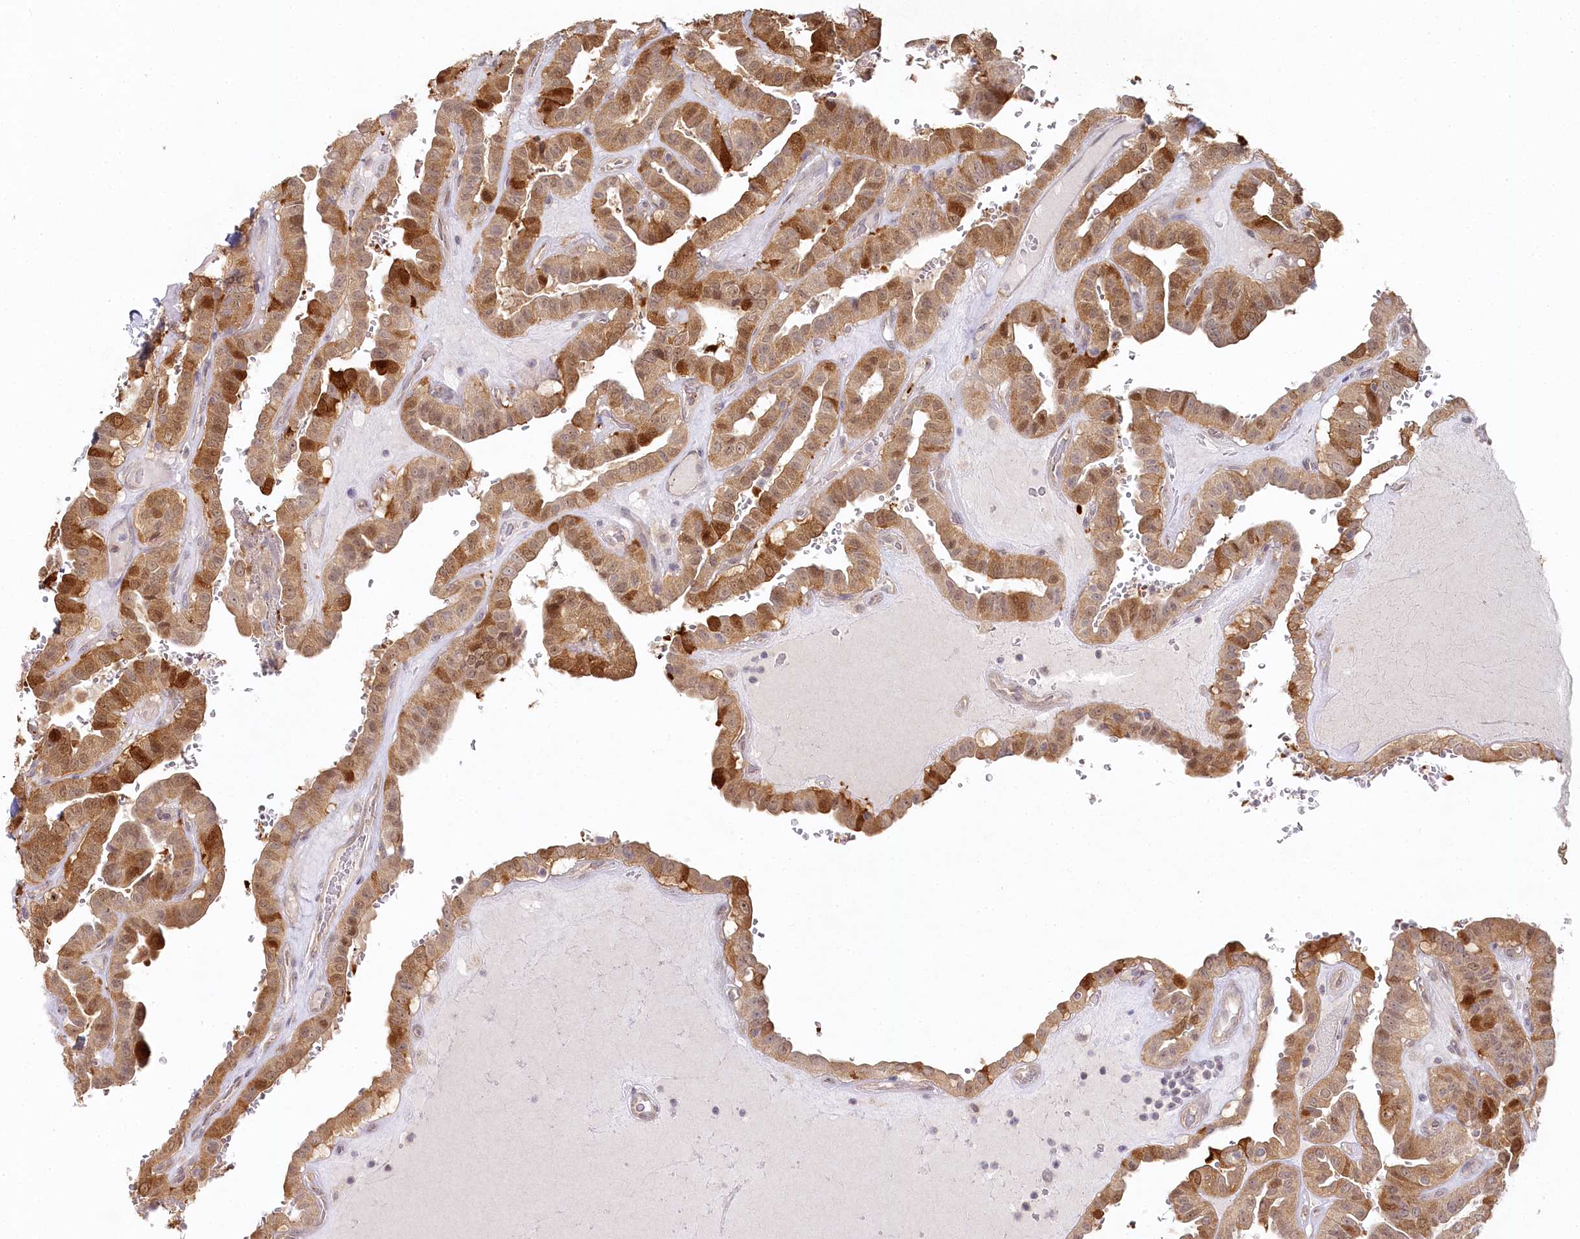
{"staining": {"intensity": "moderate", "quantity": ">75%", "location": "cytoplasmic/membranous"}, "tissue": "thyroid cancer", "cell_type": "Tumor cells", "image_type": "cancer", "snomed": [{"axis": "morphology", "description": "Papillary adenocarcinoma, NOS"}, {"axis": "topography", "description": "Thyroid gland"}], "caption": "An image of papillary adenocarcinoma (thyroid) stained for a protein demonstrates moderate cytoplasmic/membranous brown staining in tumor cells. (Stains: DAB in brown, nuclei in blue, Microscopy: brightfield microscopy at high magnification).", "gene": "AAMDC", "patient": {"sex": "male", "age": 77}}